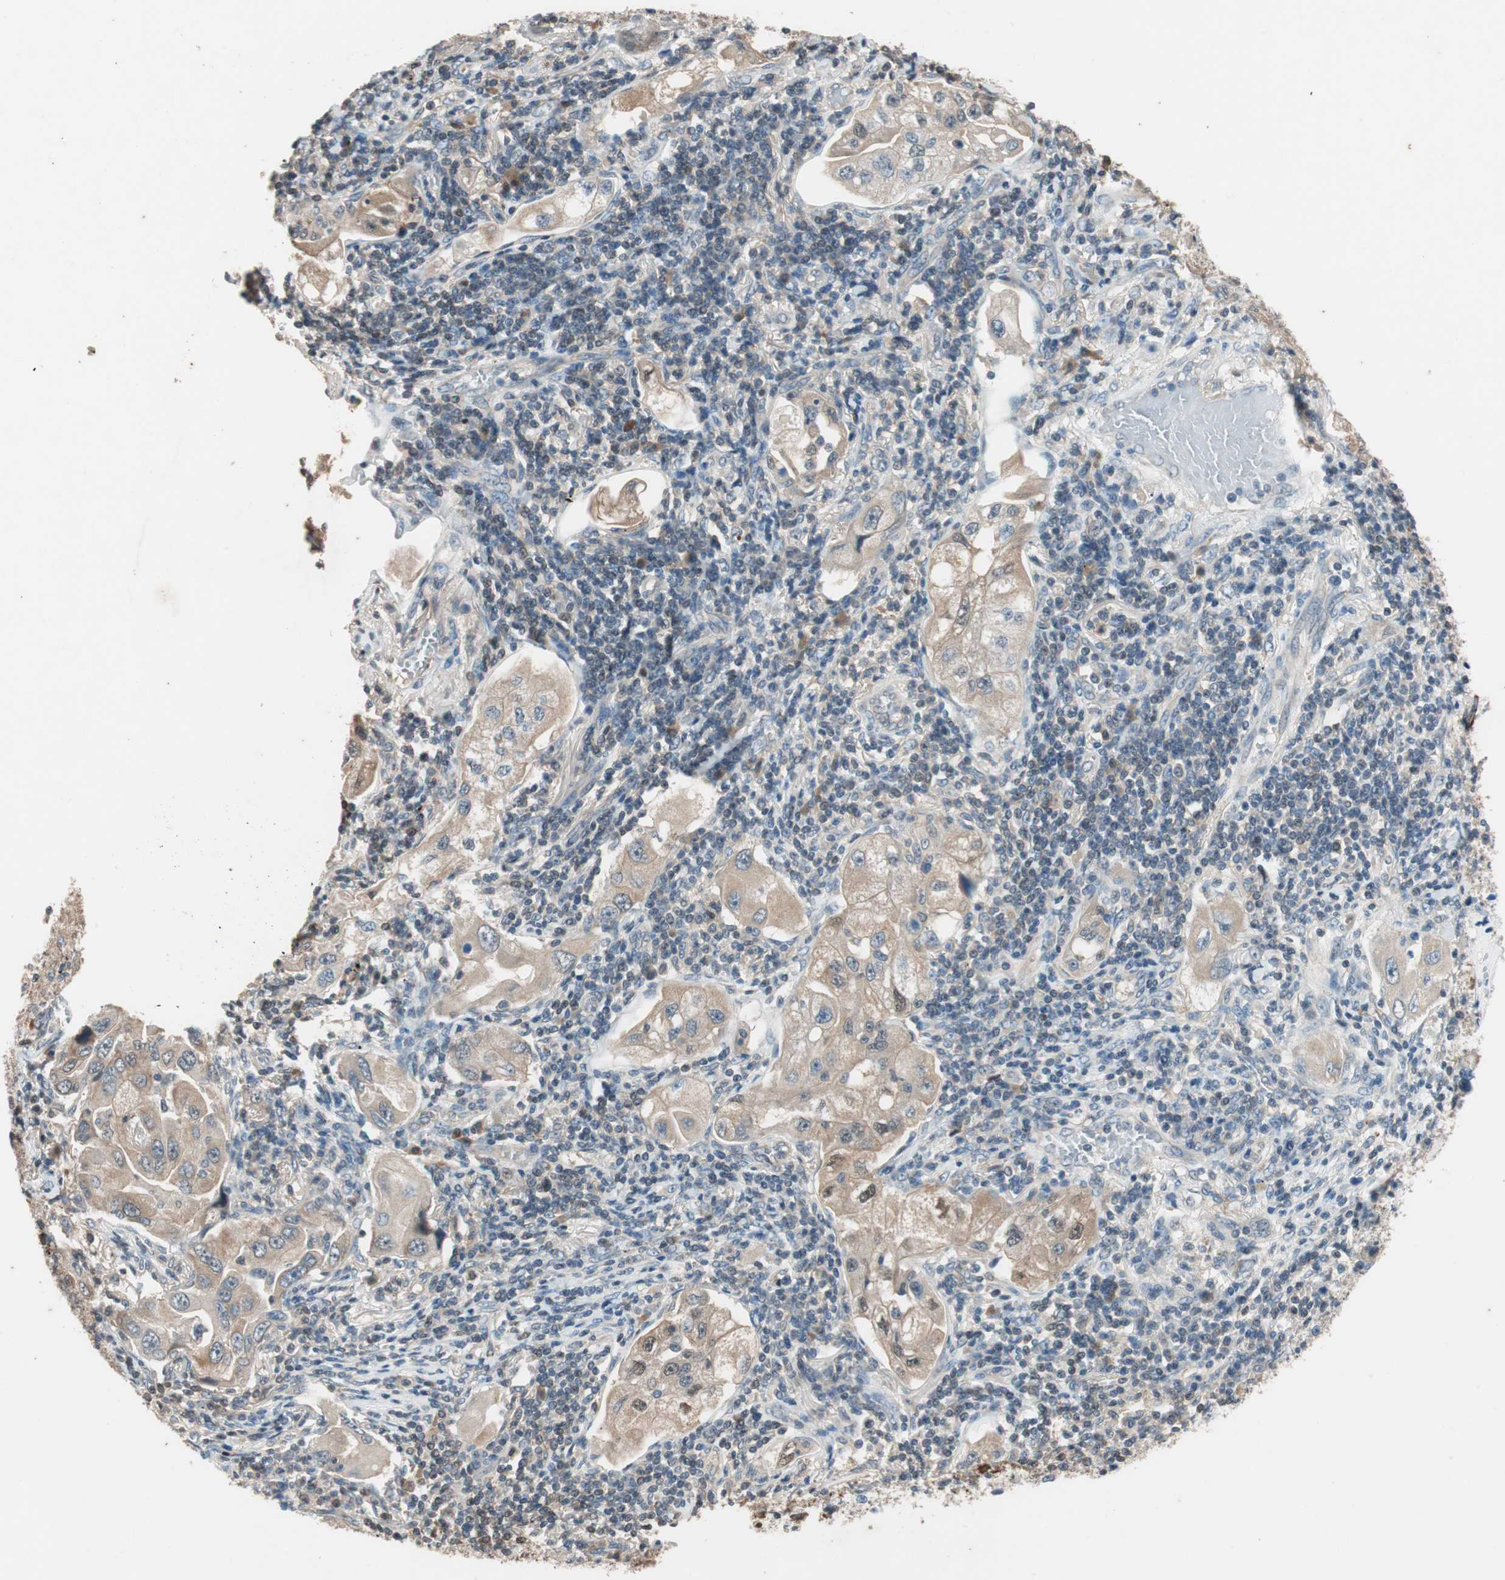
{"staining": {"intensity": "weak", "quantity": "25%-75%", "location": "cytoplasmic/membranous,nuclear"}, "tissue": "lung cancer", "cell_type": "Tumor cells", "image_type": "cancer", "snomed": [{"axis": "morphology", "description": "Adenocarcinoma, NOS"}, {"axis": "topography", "description": "Lung"}], "caption": "An immunohistochemistry image of neoplastic tissue is shown. Protein staining in brown shows weak cytoplasmic/membranous and nuclear positivity in lung cancer (adenocarcinoma) within tumor cells.", "gene": "SERPINB5", "patient": {"sex": "female", "age": 65}}